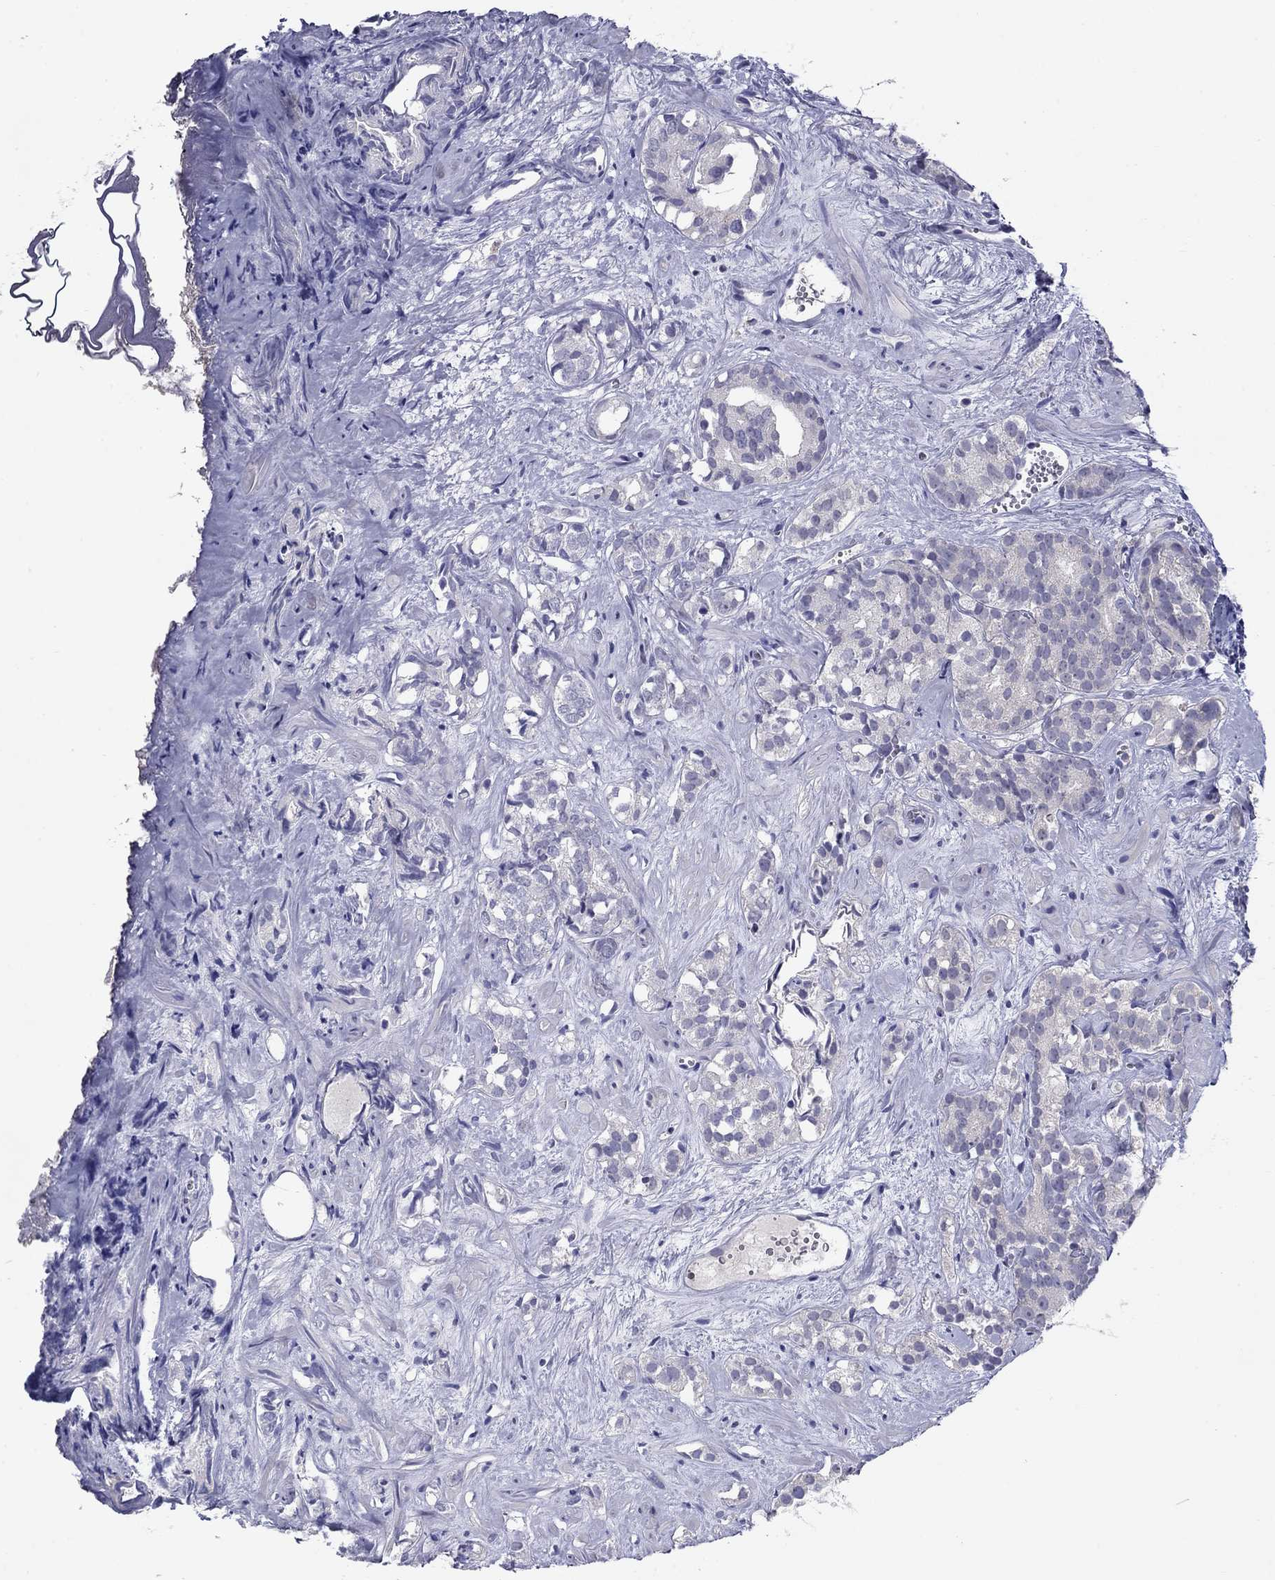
{"staining": {"intensity": "negative", "quantity": "none", "location": "none"}, "tissue": "prostate cancer", "cell_type": "Tumor cells", "image_type": "cancer", "snomed": [{"axis": "morphology", "description": "Adenocarcinoma, High grade"}, {"axis": "topography", "description": "Prostate"}], "caption": "The micrograph exhibits no staining of tumor cells in prostate cancer.", "gene": "POU2F2", "patient": {"sex": "male", "age": 90}}